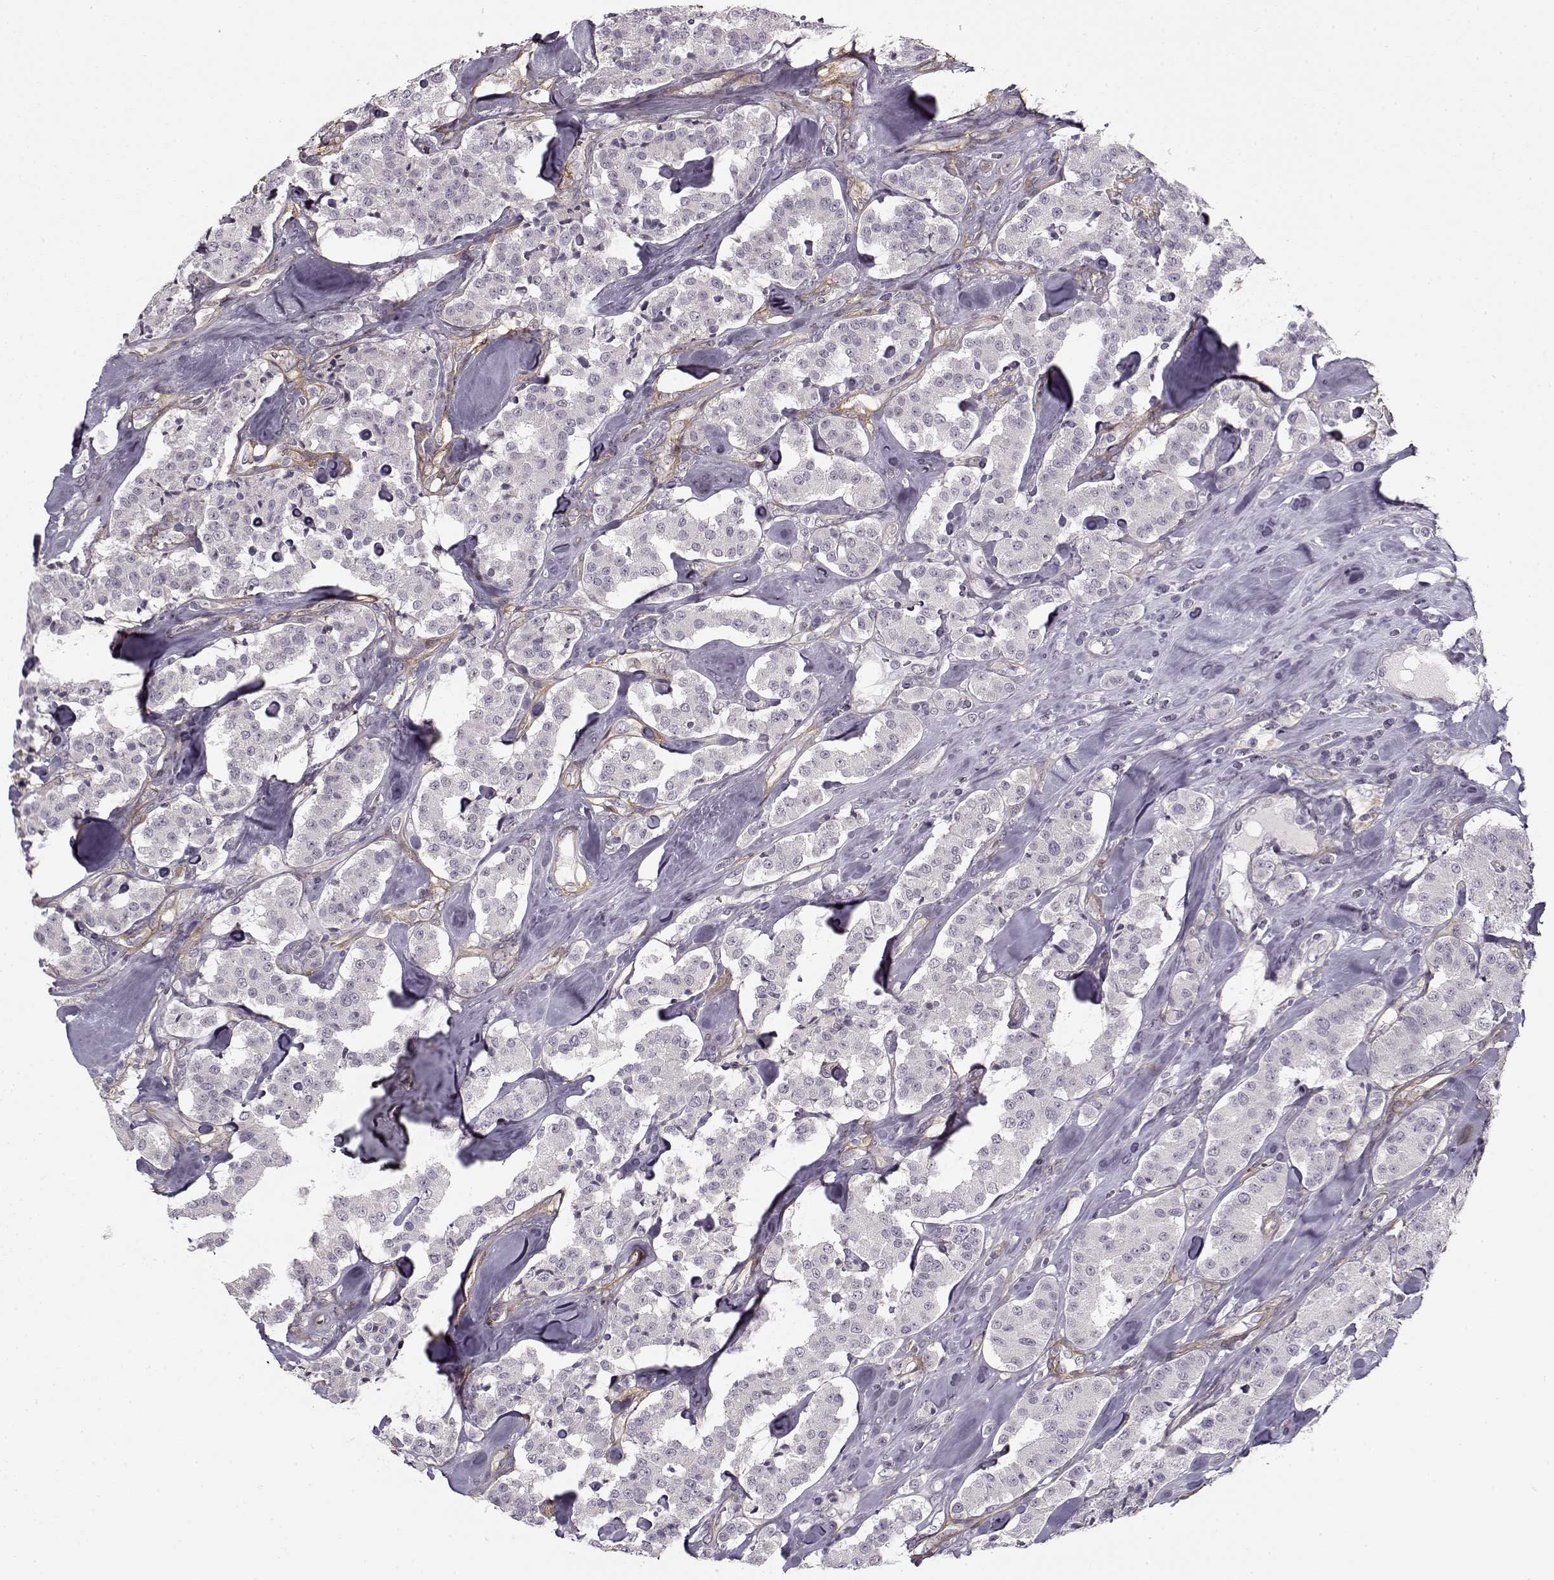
{"staining": {"intensity": "negative", "quantity": "none", "location": "none"}, "tissue": "carcinoid", "cell_type": "Tumor cells", "image_type": "cancer", "snomed": [{"axis": "morphology", "description": "Carcinoid, malignant, NOS"}, {"axis": "topography", "description": "Pancreas"}], "caption": "An immunohistochemistry photomicrograph of carcinoid is shown. There is no staining in tumor cells of carcinoid.", "gene": "LAMB2", "patient": {"sex": "male", "age": 41}}